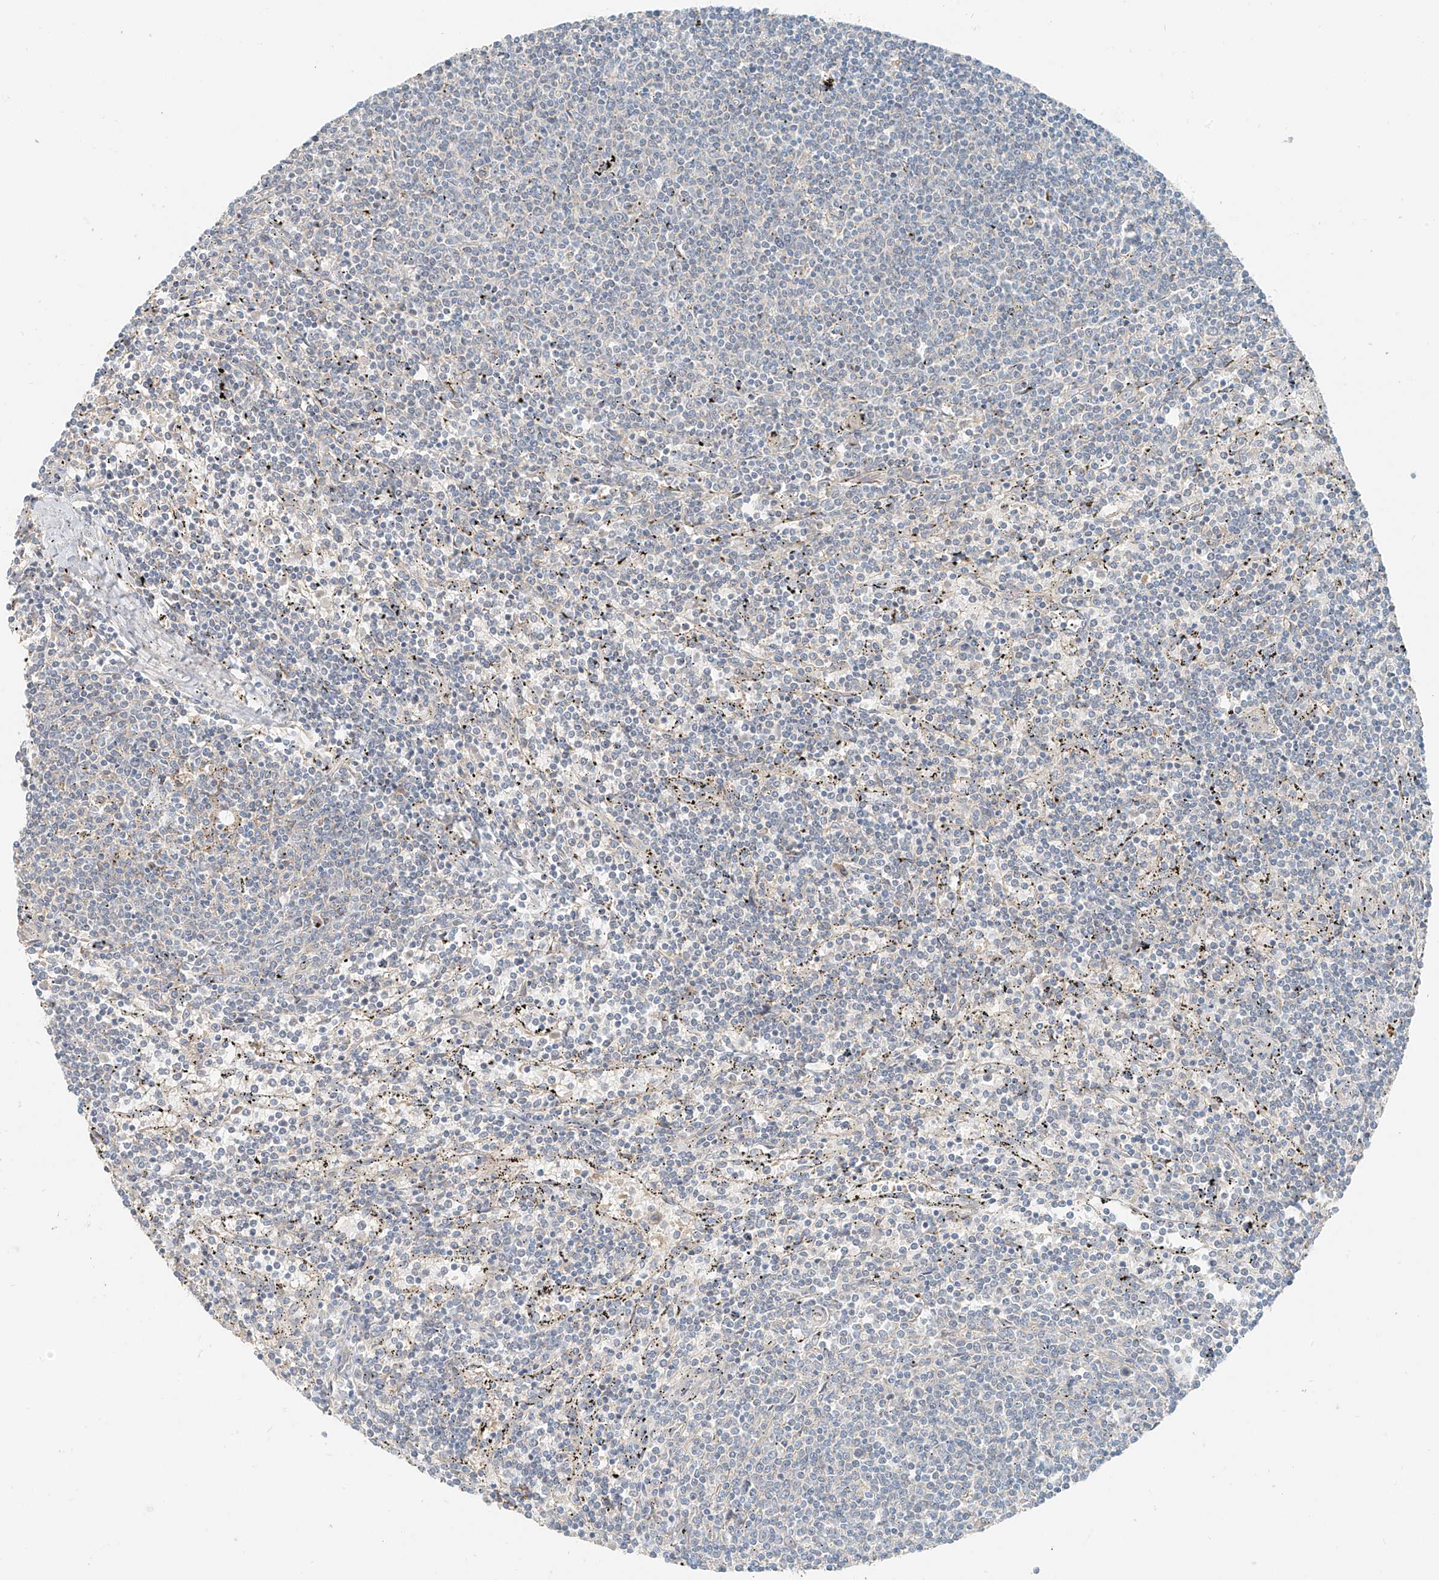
{"staining": {"intensity": "negative", "quantity": "none", "location": "none"}, "tissue": "lymphoma", "cell_type": "Tumor cells", "image_type": "cancer", "snomed": [{"axis": "morphology", "description": "Malignant lymphoma, non-Hodgkin's type, Low grade"}, {"axis": "topography", "description": "Spleen"}], "caption": "Tumor cells show no significant expression in low-grade malignant lymphoma, non-Hodgkin's type.", "gene": "FSTL1", "patient": {"sex": "female", "age": 50}}